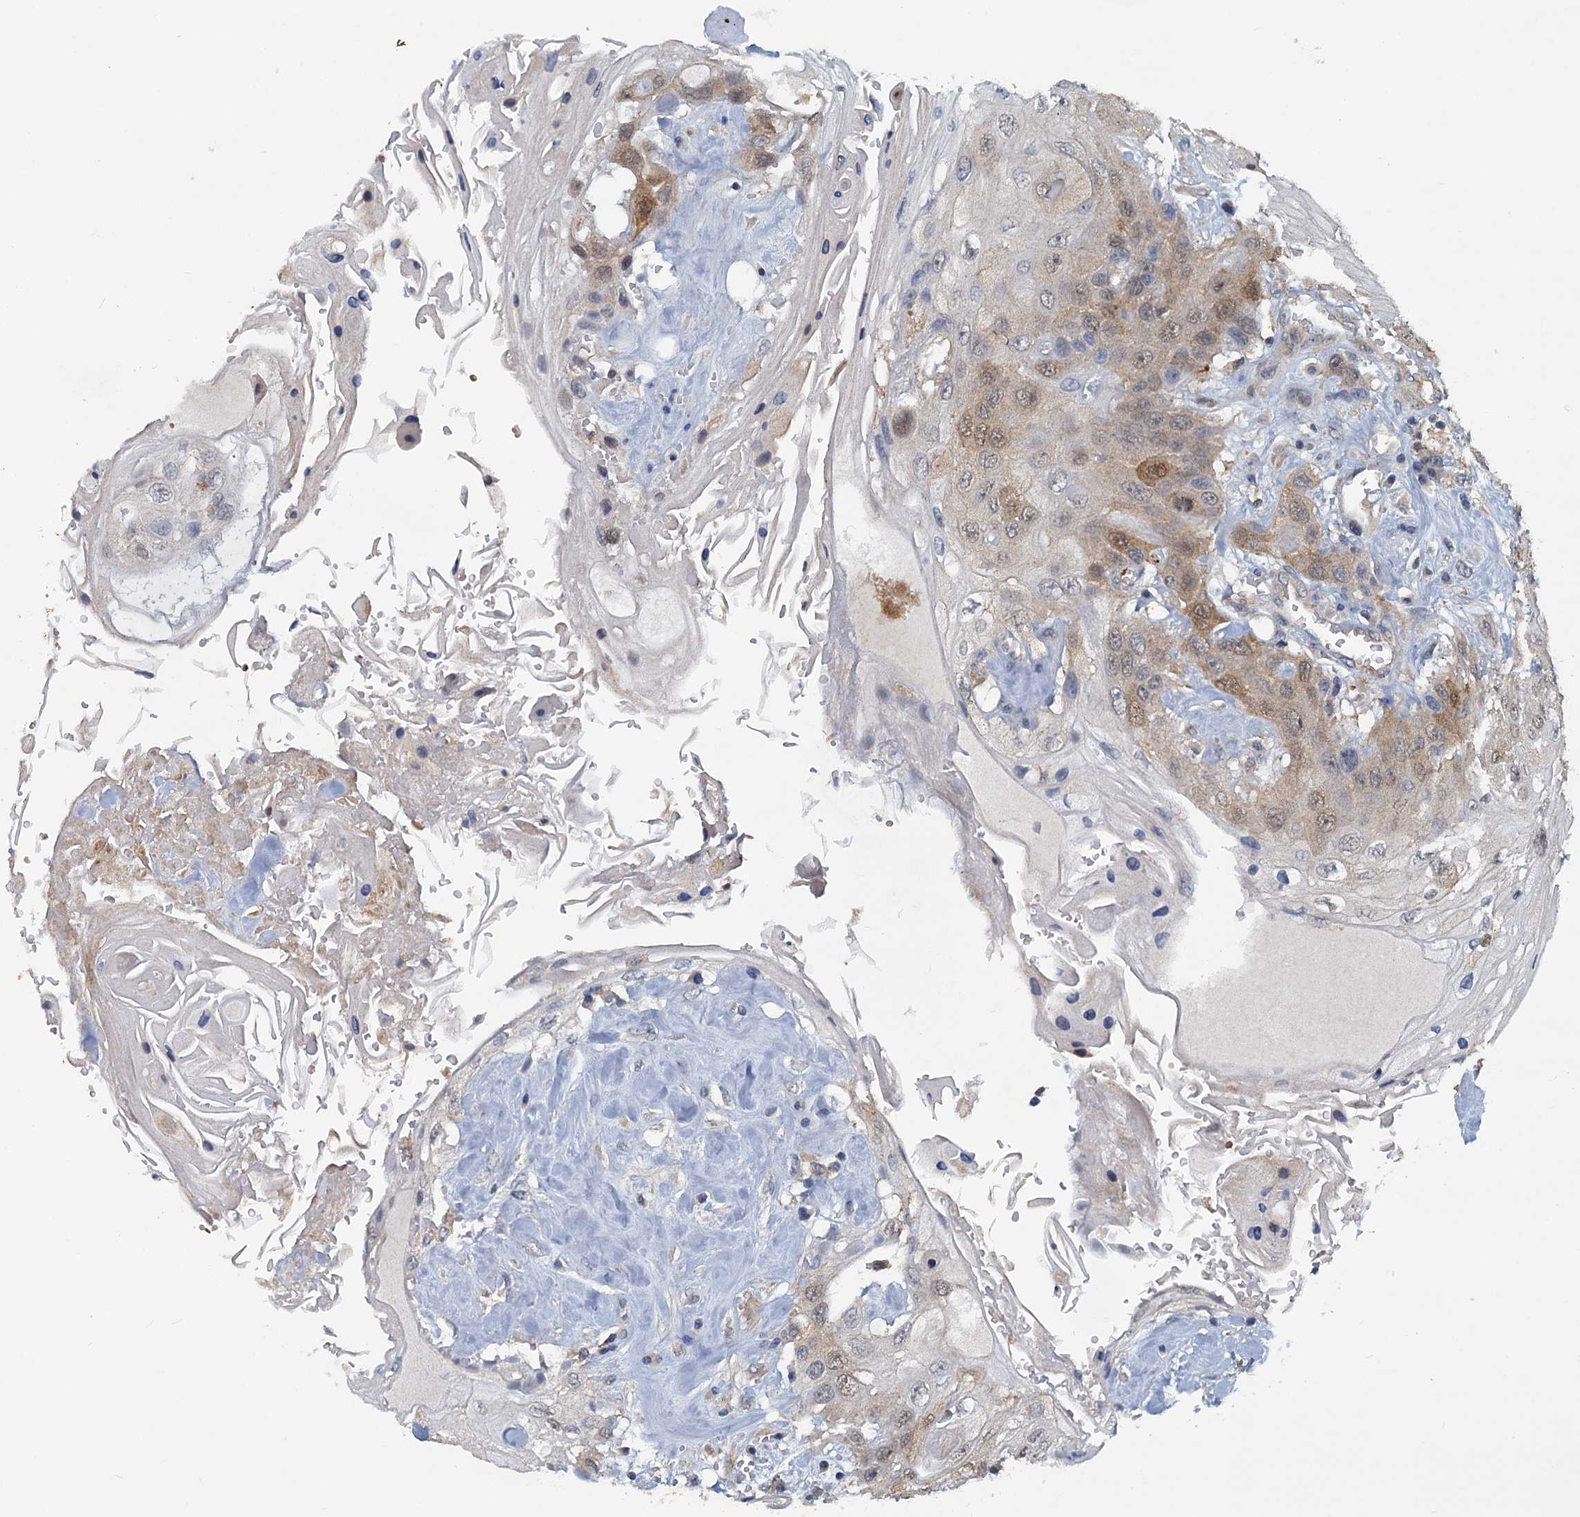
{"staining": {"intensity": "moderate", "quantity": "25%-75%", "location": "cytoplasmic/membranous,nuclear"}, "tissue": "head and neck cancer", "cell_type": "Tumor cells", "image_type": "cancer", "snomed": [{"axis": "morphology", "description": "Squamous cell carcinoma, NOS"}, {"axis": "topography", "description": "Head-Neck"}], "caption": "Protein expression analysis of head and neck squamous cell carcinoma exhibits moderate cytoplasmic/membranous and nuclear expression in about 25%-75% of tumor cells. (brown staining indicates protein expression, while blue staining denotes nuclei).", "gene": "GCLM", "patient": {"sex": "female", "age": 43}}